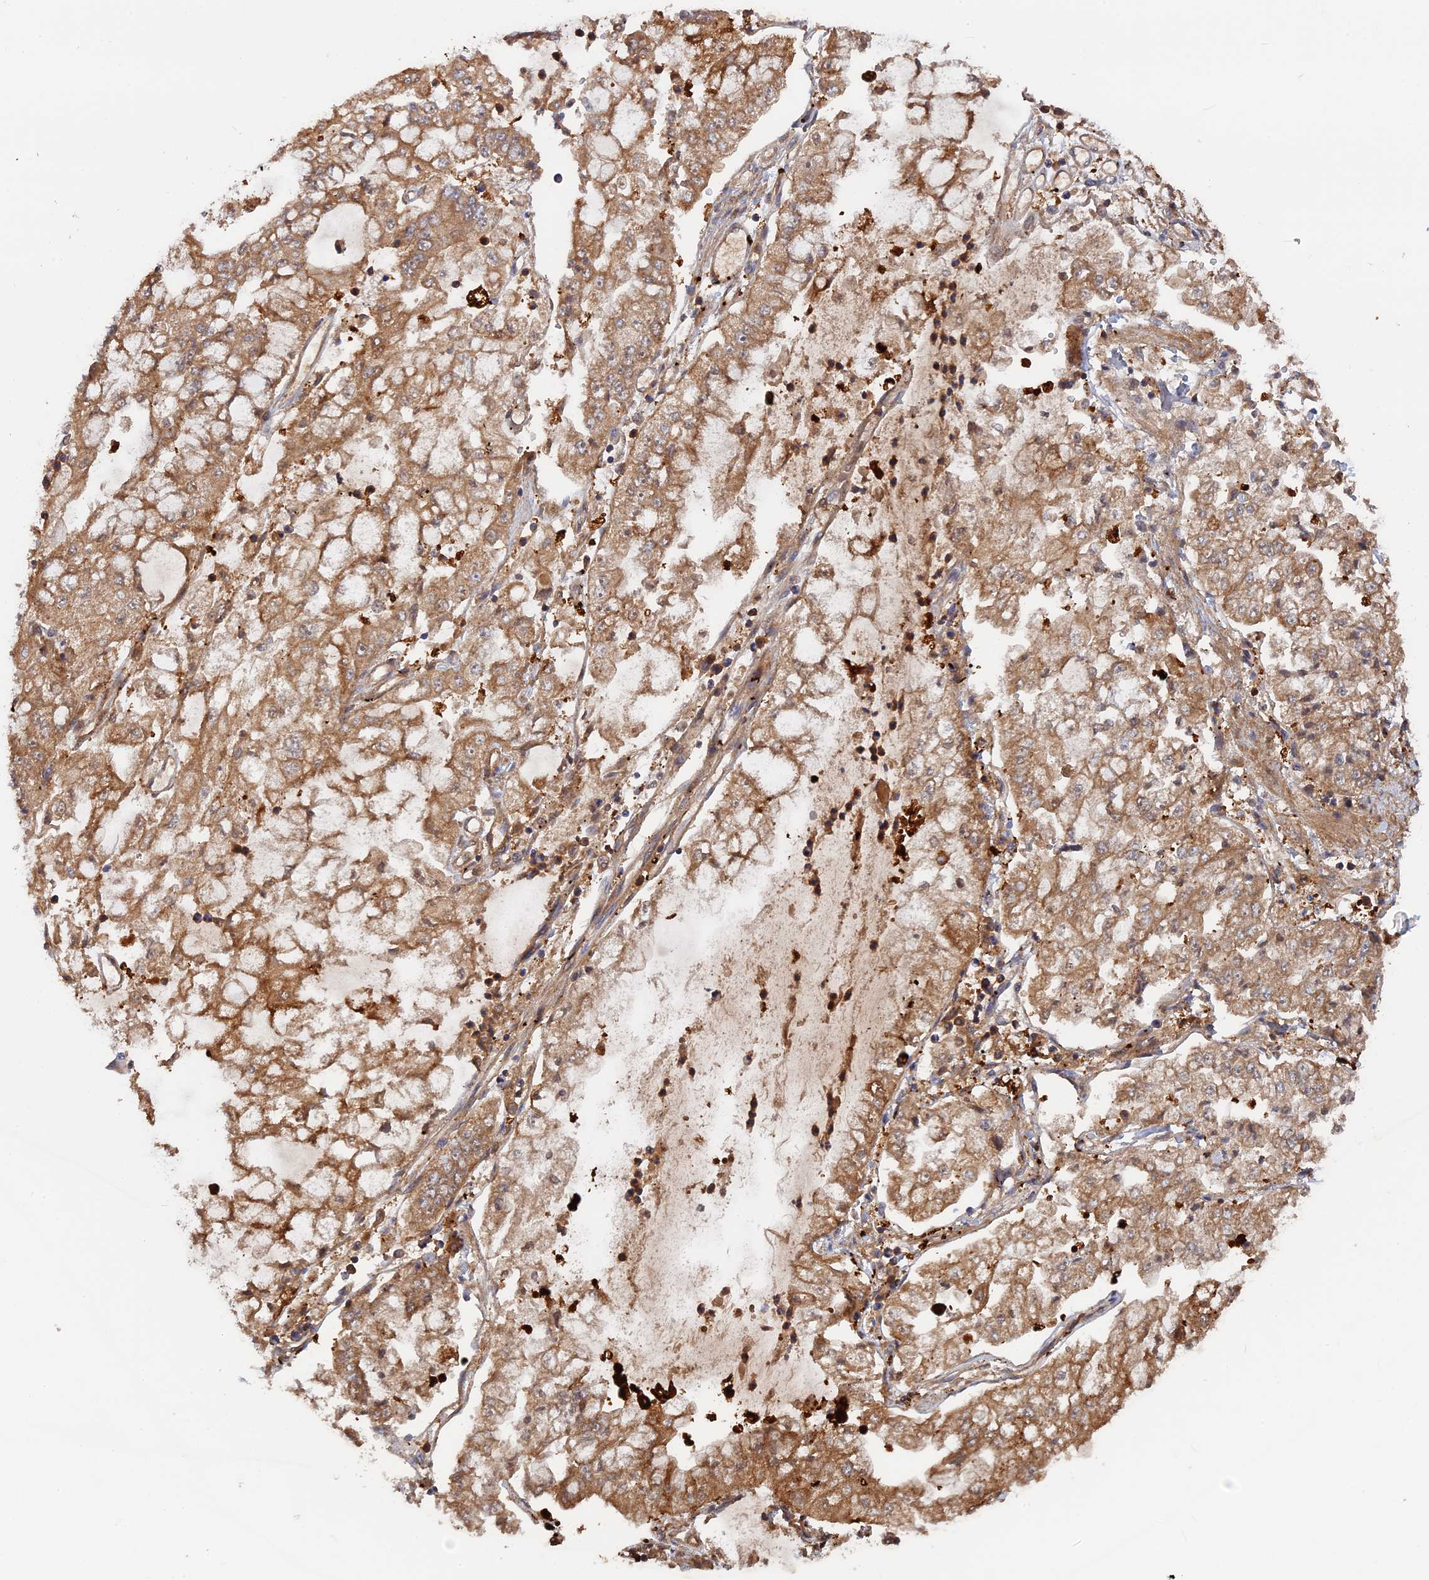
{"staining": {"intensity": "moderate", "quantity": ">75%", "location": "cytoplasmic/membranous"}, "tissue": "stomach cancer", "cell_type": "Tumor cells", "image_type": "cancer", "snomed": [{"axis": "morphology", "description": "Adenocarcinoma, NOS"}, {"axis": "topography", "description": "Stomach"}], "caption": "Tumor cells reveal medium levels of moderate cytoplasmic/membranous staining in approximately >75% of cells in human stomach cancer (adenocarcinoma).", "gene": "BLVRA", "patient": {"sex": "male", "age": 76}}